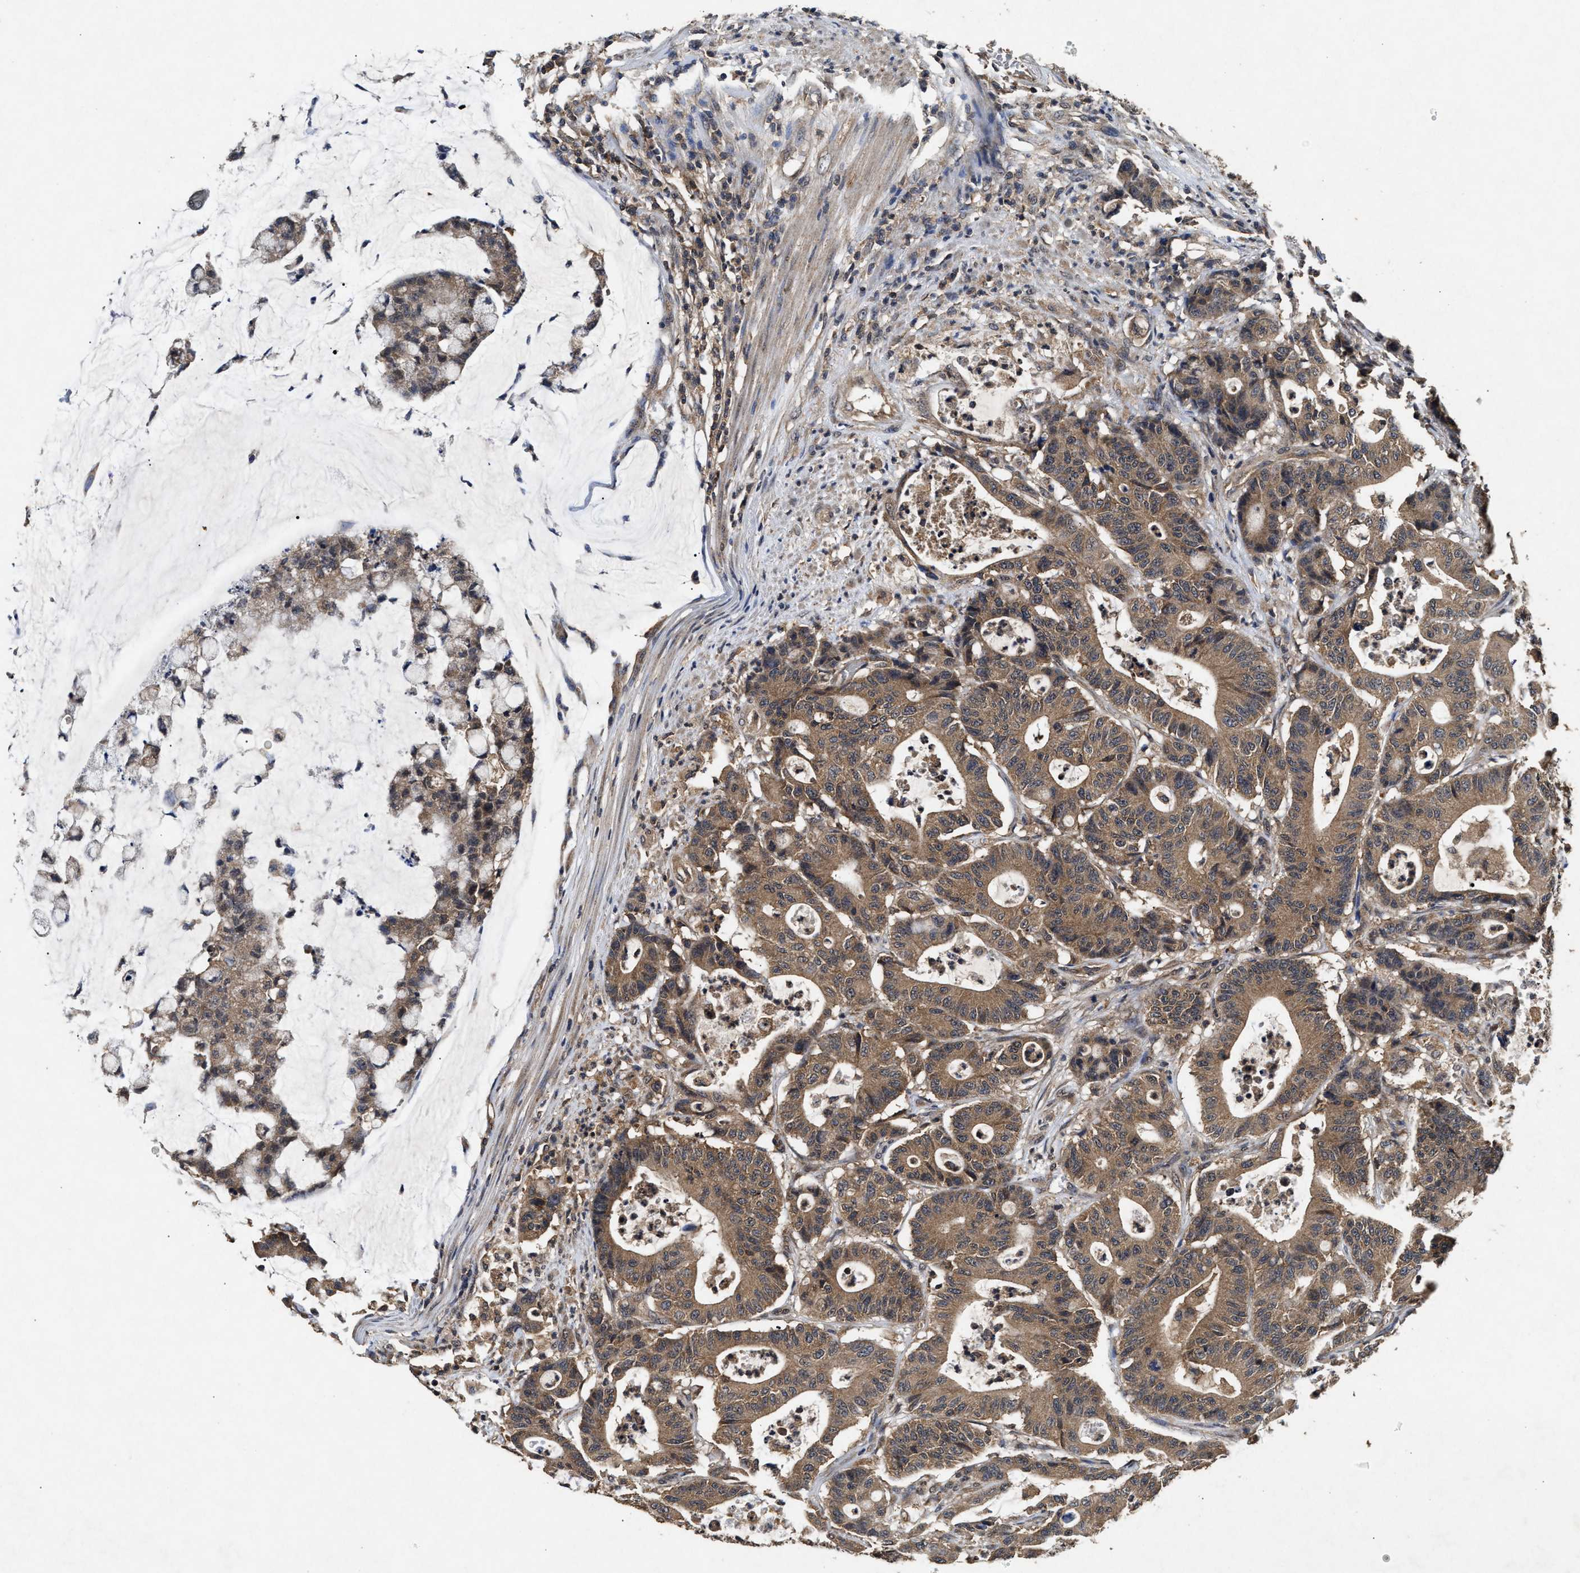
{"staining": {"intensity": "moderate", "quantity": ">75%", "location": "cytoplasmic/membranous"}, "tissue": "colorectal cancer", "cell_type": "Tumor cells", "image_type": "cancer", "snomed": [{"axis": "morphology", "description": "Adenocarcinoma, NOS"}, {"axis": "topography", "description": "Colon"}], "caption": "Moderate cytoplasmic/membranous protein staining is identified in about >75% of tumor cells in colorectal adenocarcinoma.", "gene": "PDAP1", "patient": {"sex": "female", "age": 84}}